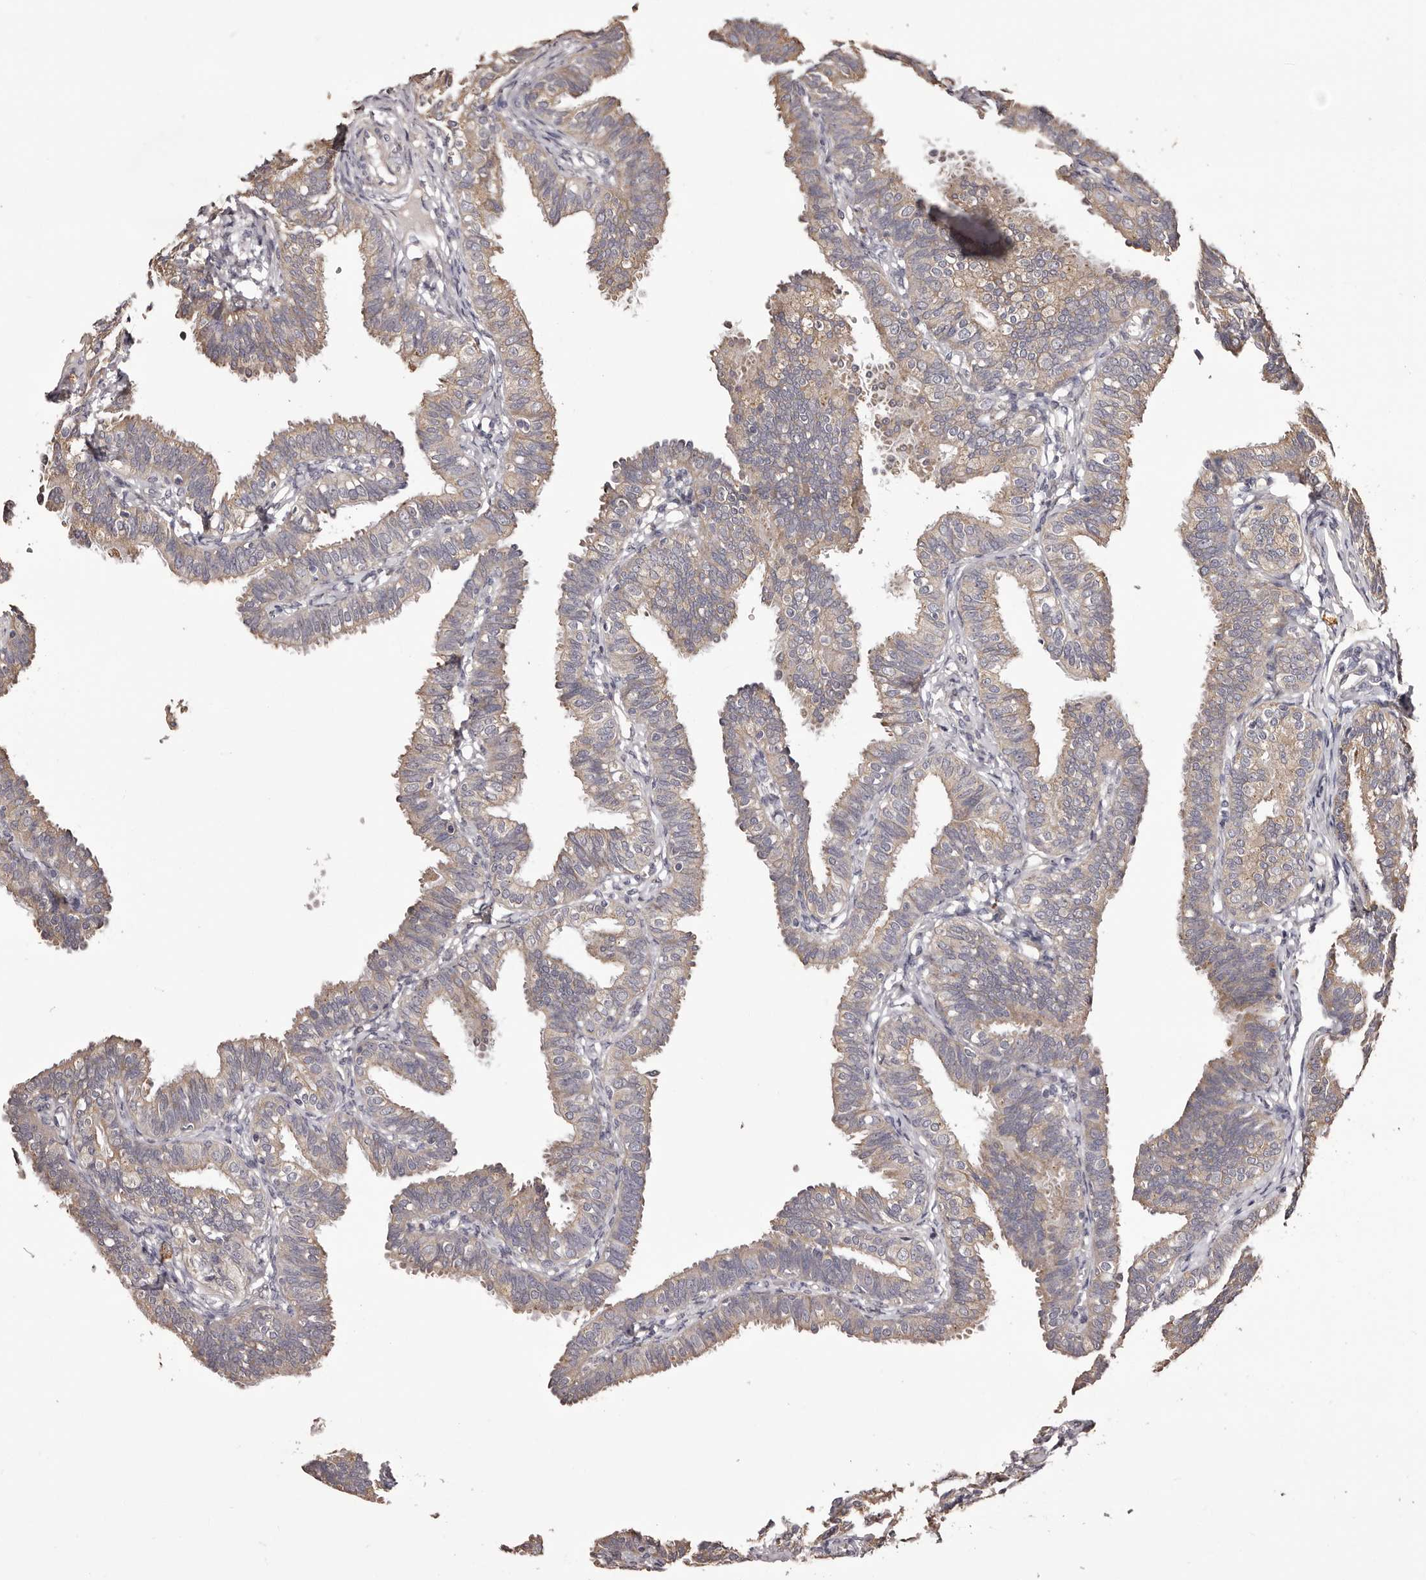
{"staining": {"intensity": "weak", "quantity": "<25%", "location": "cytoplasmic/membranous"}, "tissue": "fallopian tube", "cell_type": "Glandular cells", "image_type": "normal", "snomed": [{"axis": "morphology", "description": "Normal tissue, NOS"}, {"axis": "topography", "description": "Fallopian tube"}], "caption": "Benign fallopian tube was stained to show a protein in brown. There is no significant staining in glandular cells. The staining was performed using DAB to visualize the protein expression in brown, while the nuclei were stained in blue with hematoxylin (Magnification: 20x).", "gene": "ETNK1", "patient": {"sex": "female", "age": 35}}